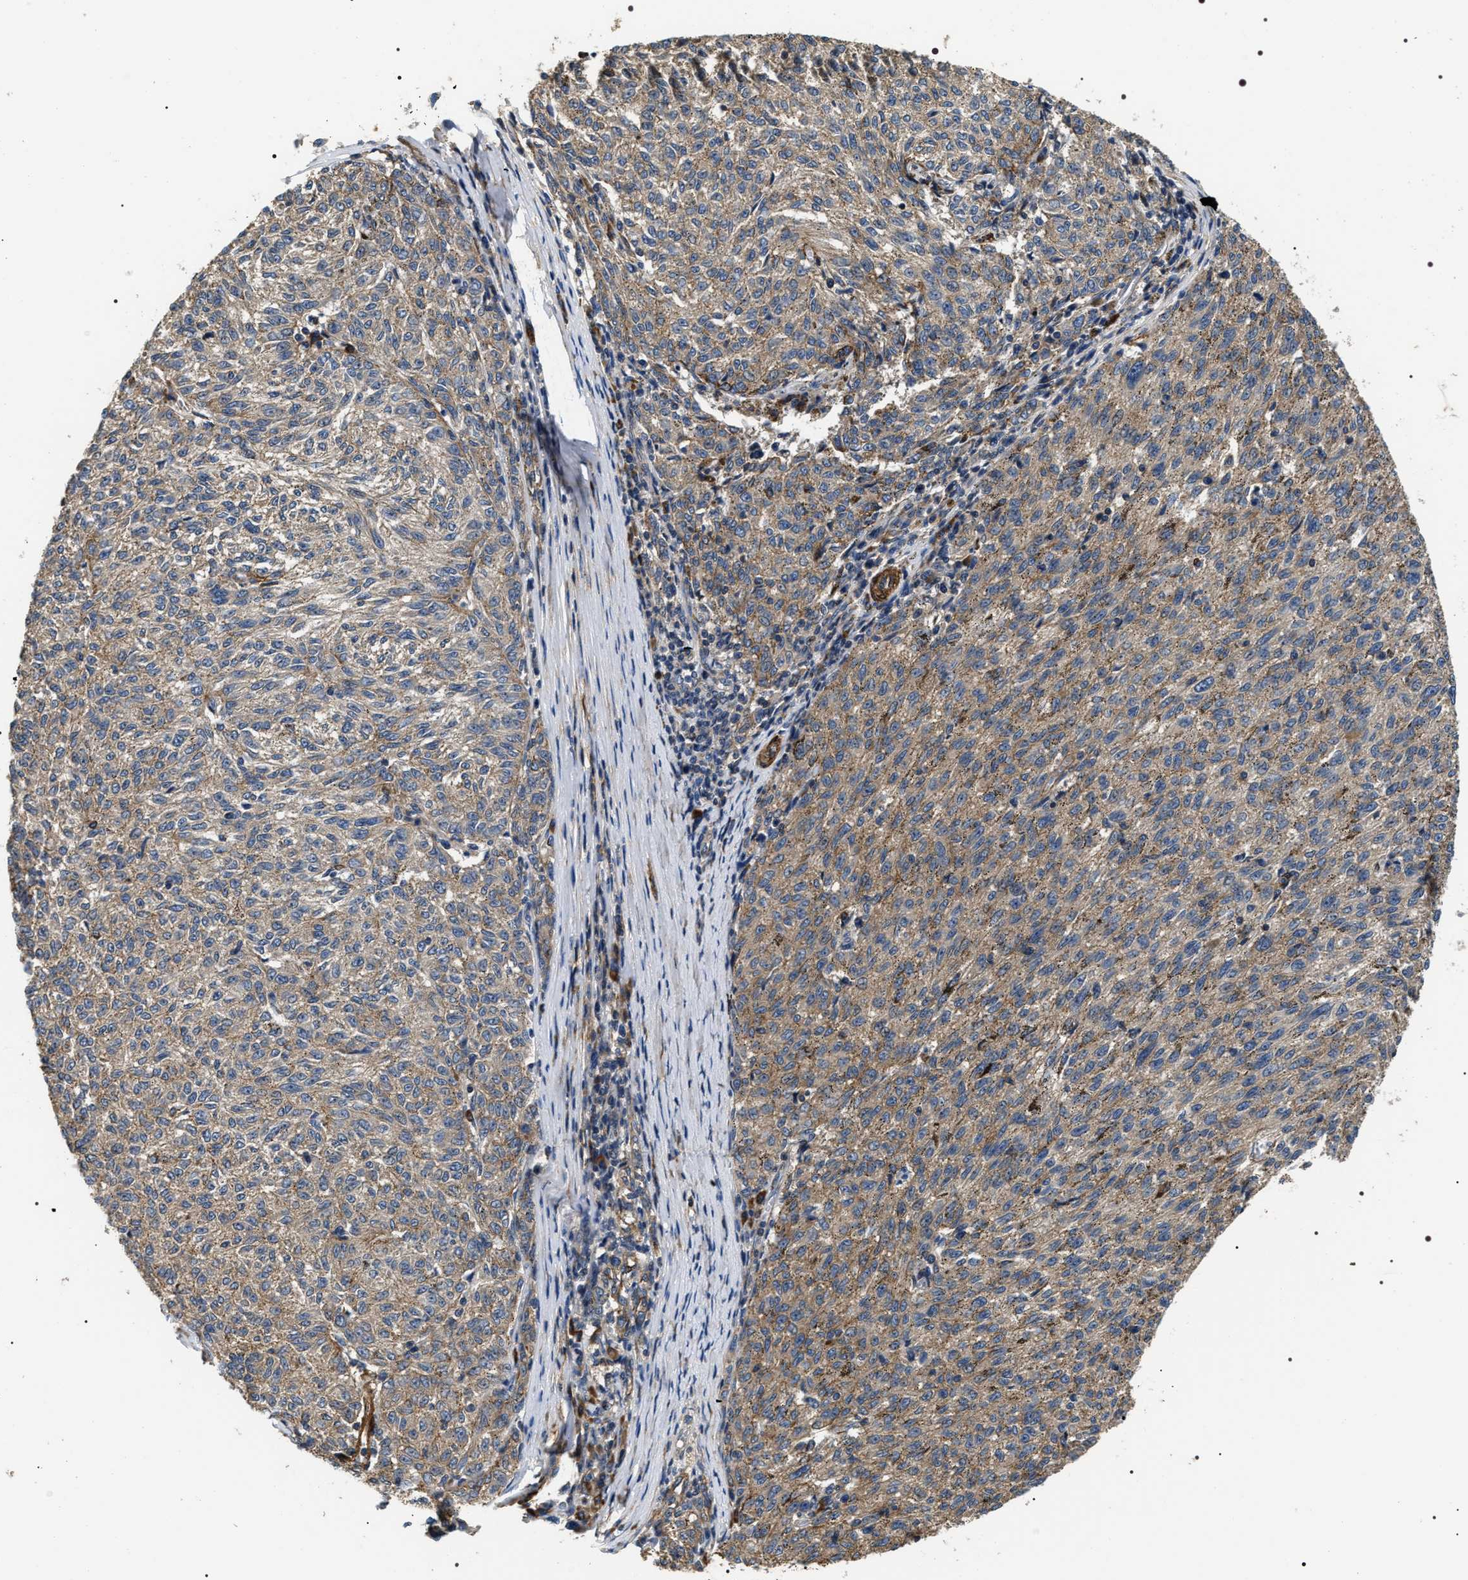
{"staining": {"intensity": "weak", "quantity": "25%-75%", "location": "cytoplasmic/membranous"}, "tissue": "melanoma", "cell_type": "Tumor cells", "image_type": "cancer", "snomed": [{"axis": "morphology", "description": "Malignant melanoma, NOS"}, {"axis": "topography", "description": "Skin"}], "caption": "Melanoma stained with a protein marker shows weak staining in tumor cells.", "gene": "ZC3HAV1L", "patient": {"sex": "female", "age": 72}}